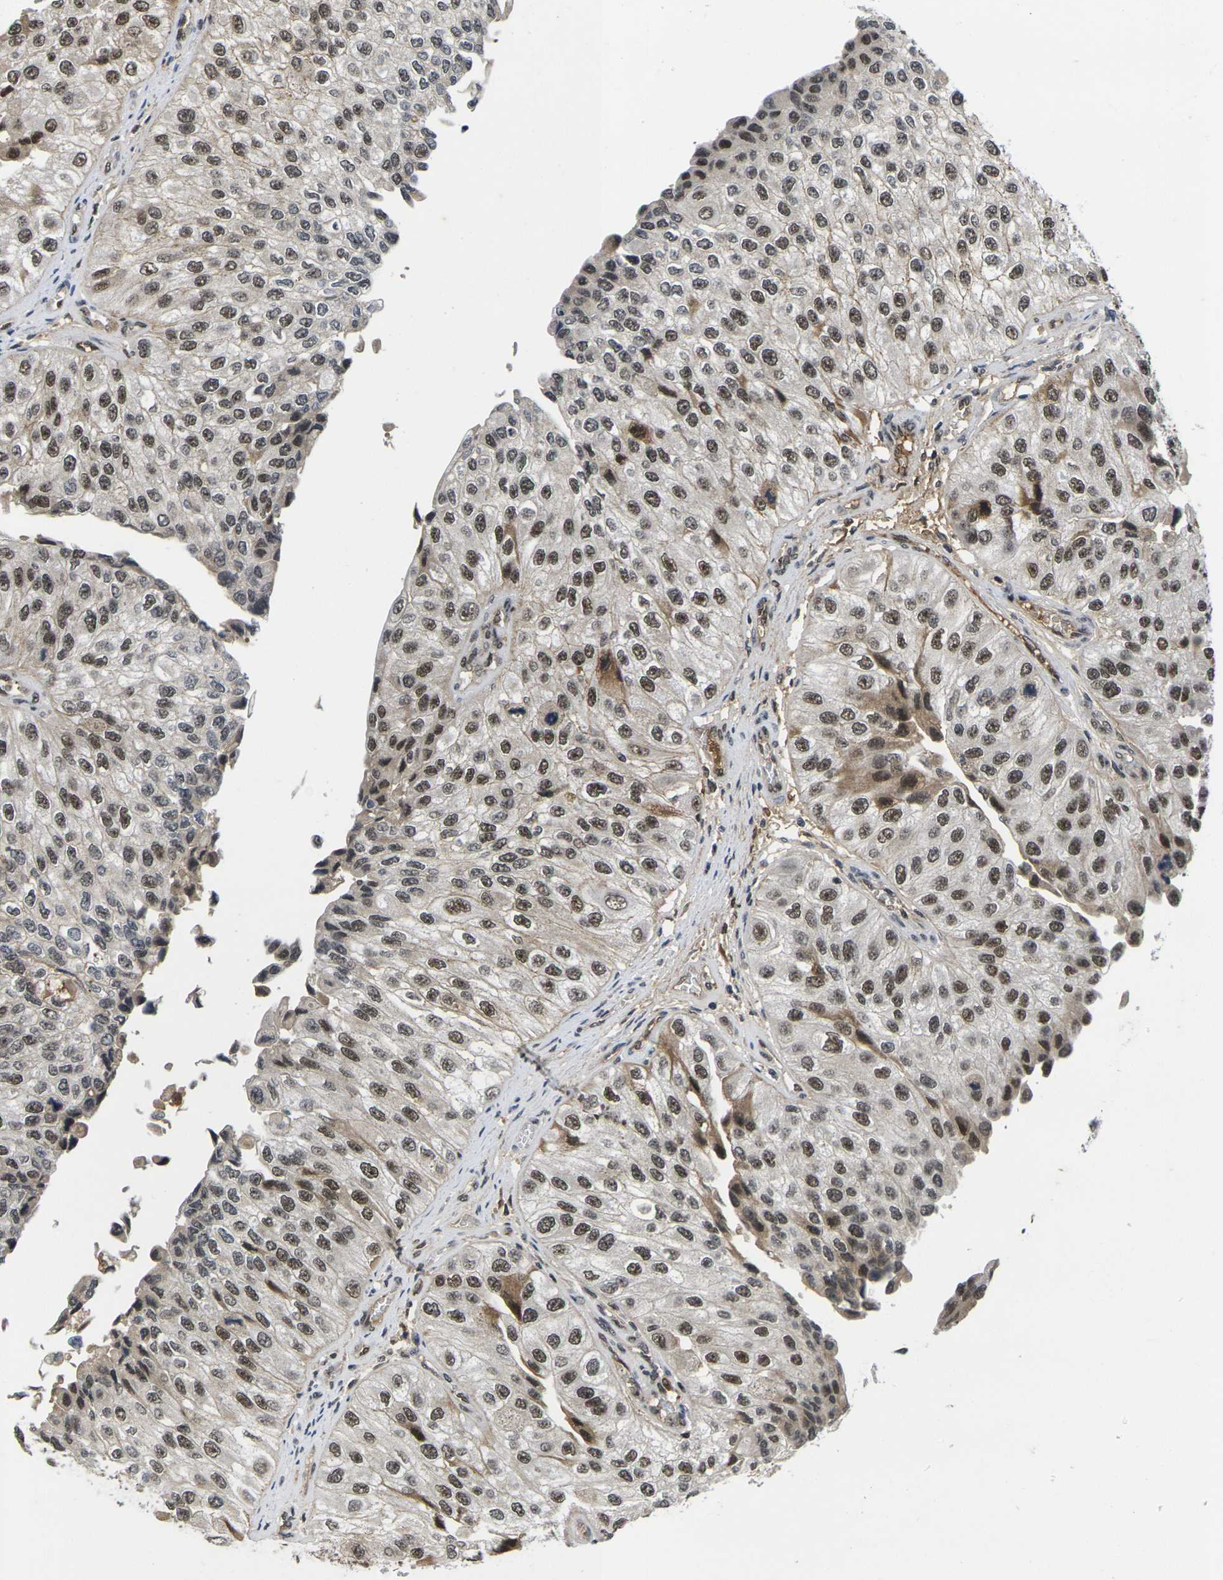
{"staining": {"intensity": "moderate", "quantity": ">75%", "location": "nuclear"}, "tissue": "urothelial cancer", "cell_type": "Tumor cells", "image_type": "cancer", "snomed": [{"axis": "morphology", "description": "Urothelial carcinoma, High grade"}, {"axis": "topography", "description": "Kidney"}, {"axis": "topography", "description": "Urinary bladder"}], "caption": "Immunohistochemistry (IHC) (DAB (3,3'-diaminobenzidine)) staining of urothelial cancer demonstrates moderate nuclear protein staining in approximately >75% of tumor cells.", "gene": "GTF2E1", "patient": {"sex": "male", "age": 77}}